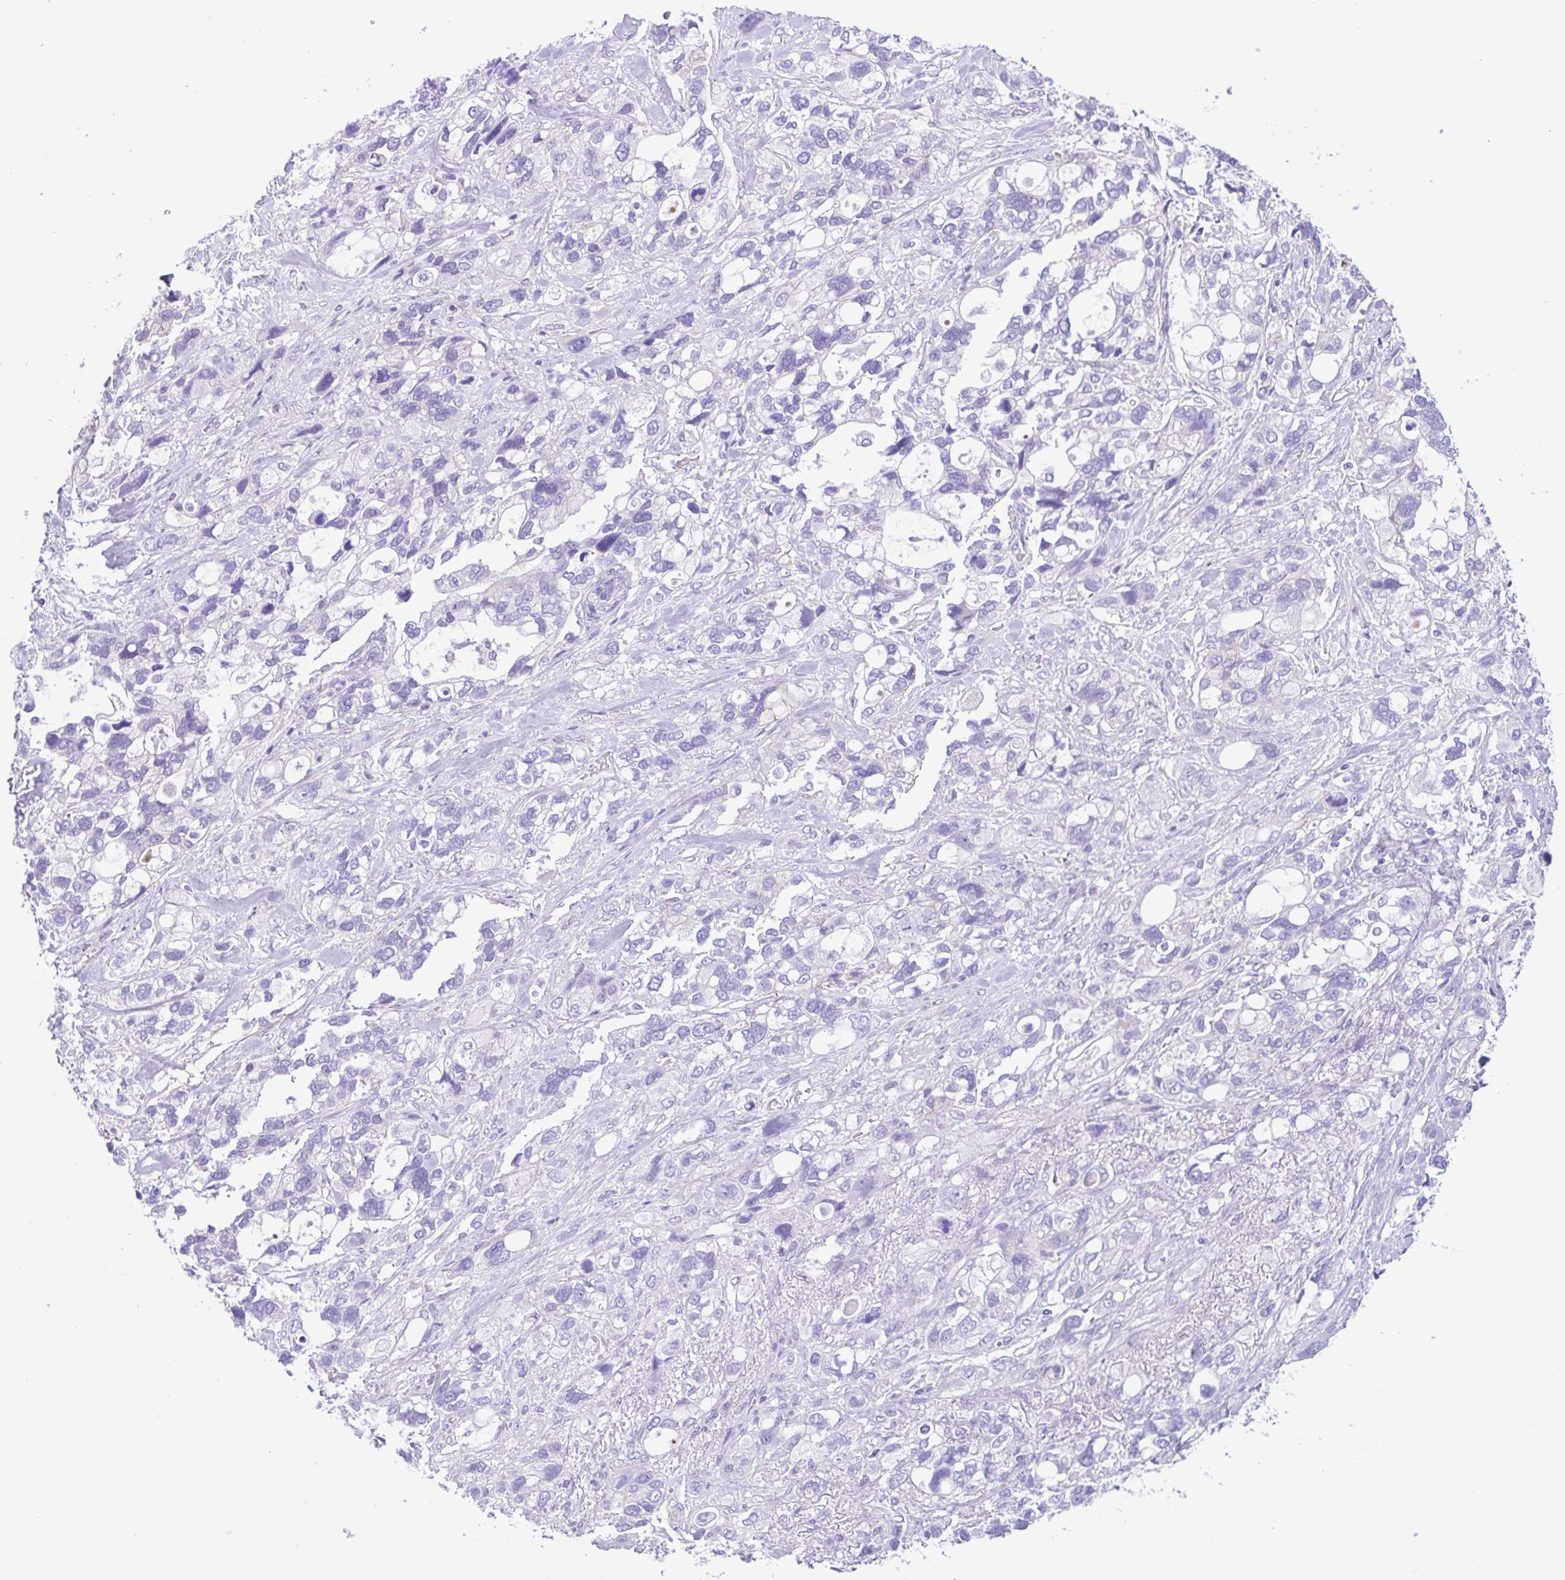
{"staining": {"intensity": "negative", "quantity": "none", "location": "none"}, "tissue": "stomach cancer", "cell_type": "Tumor cells", "image_type": "cancer", "snomed": [{"axis": "morphology", "description": "Adenocarcinoma, NOS"}, {"axis": "topography", "description": "Stomach, upper"}], "caption": "DAB (3,3'-diaminobenzidine) immunohistochemical staining of stomach cancer (adenocarcinoma) displays no significant positivity in tumor cells.", "gene": "ISM2", "patient": {"sex": "female", "age": 81}}